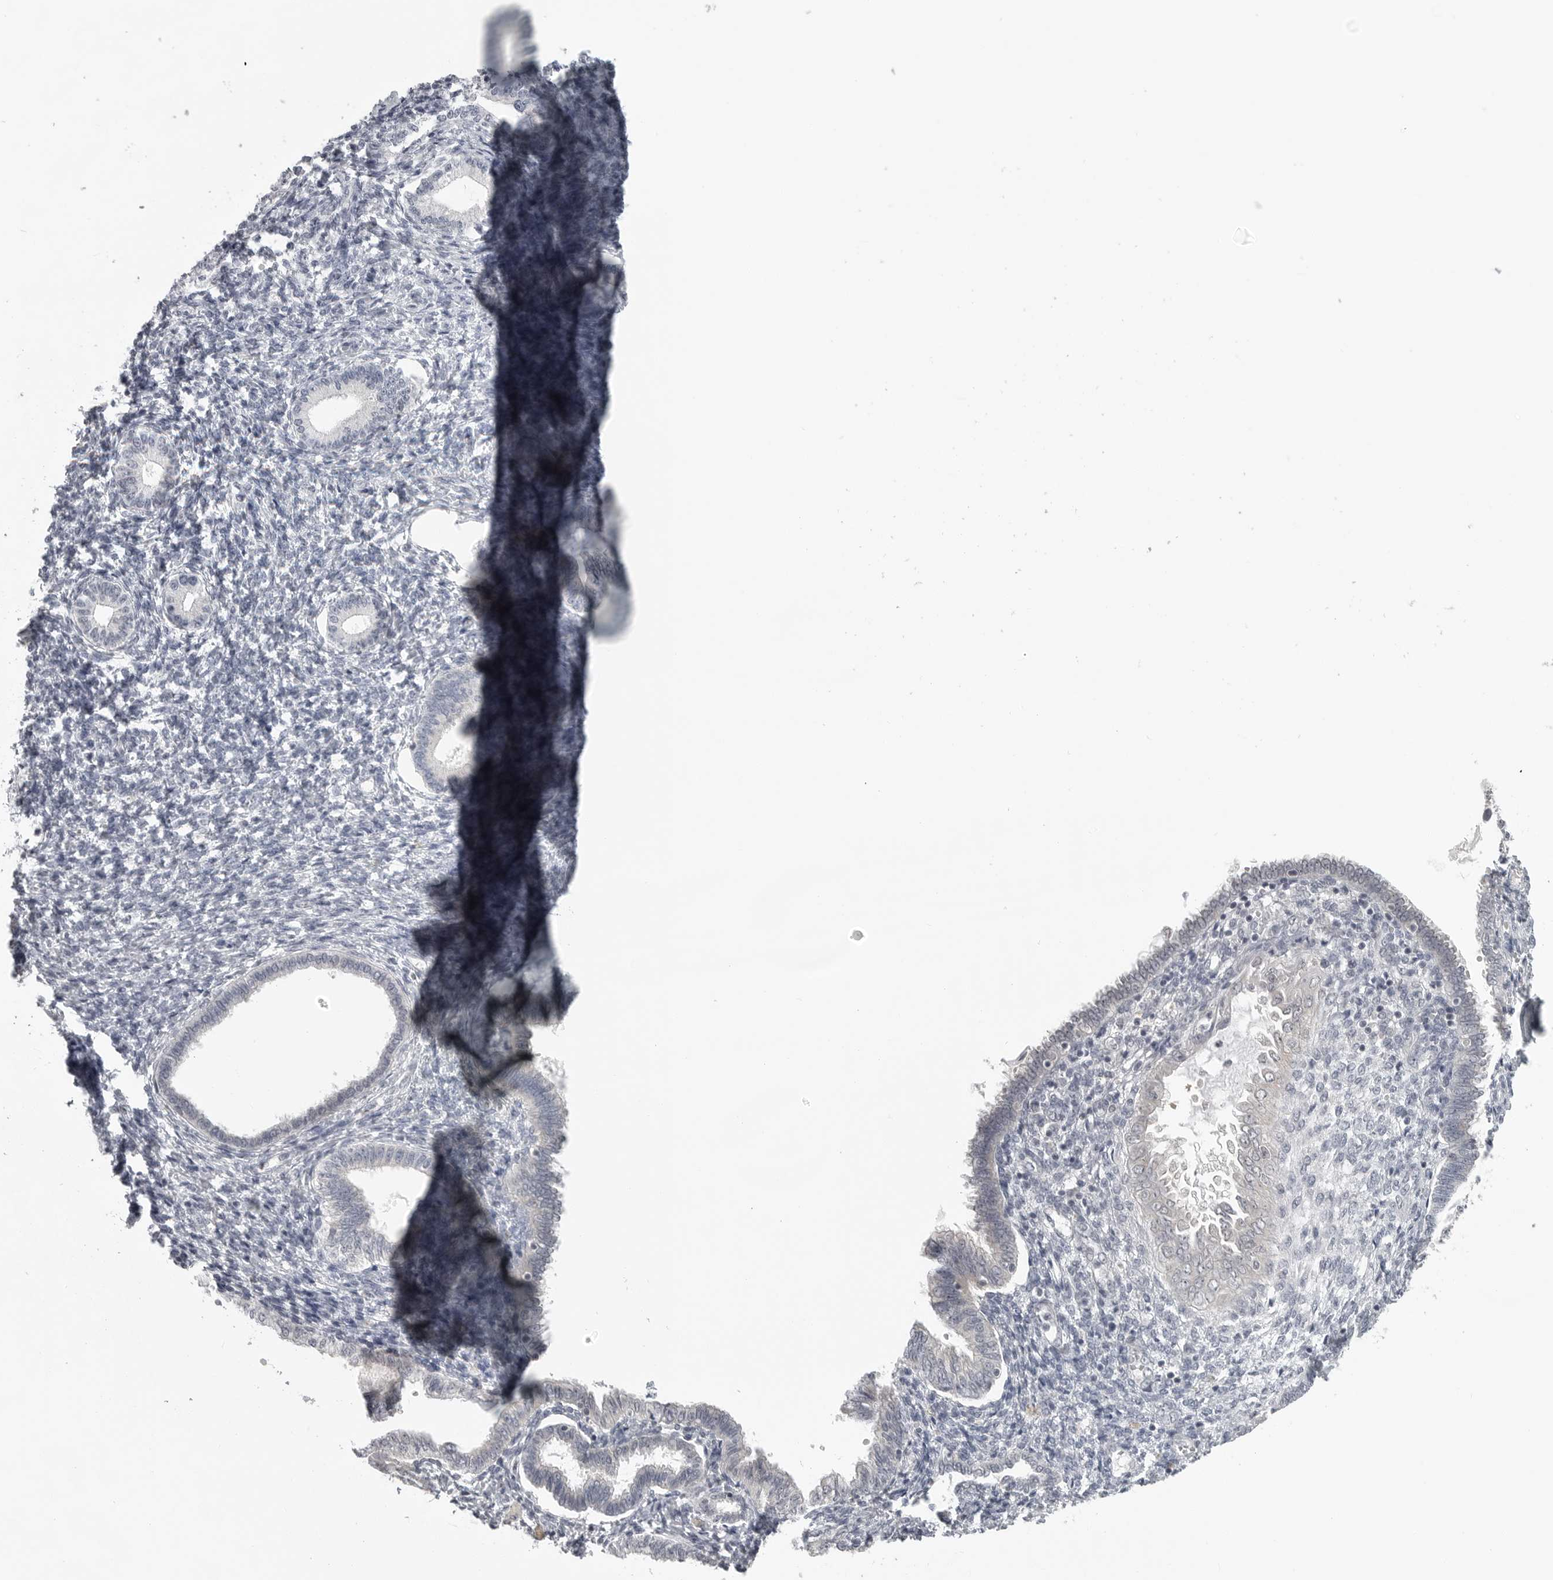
{"staining": {"intensity": "negative", "quantity": "none", "location": "none"}, "tissue": "endometrium", "cell_type": "Cells in endometrial stroma", "image_type": "normal", "snomed": [{"axis": "morphology", "description": "Normal tissue, NOS"}, {"axis": "topography", "description": "Endometrium"}], "caption": "Micrograph shows no protein expression in cells in endometrial stroma of unremarkable endometrium. (DAB (3,3'-diaminobenzidine) IHC with hematoxylin counter stain).", "gene": "TUT4", "patient": {"sex": "female", "age": 77}}